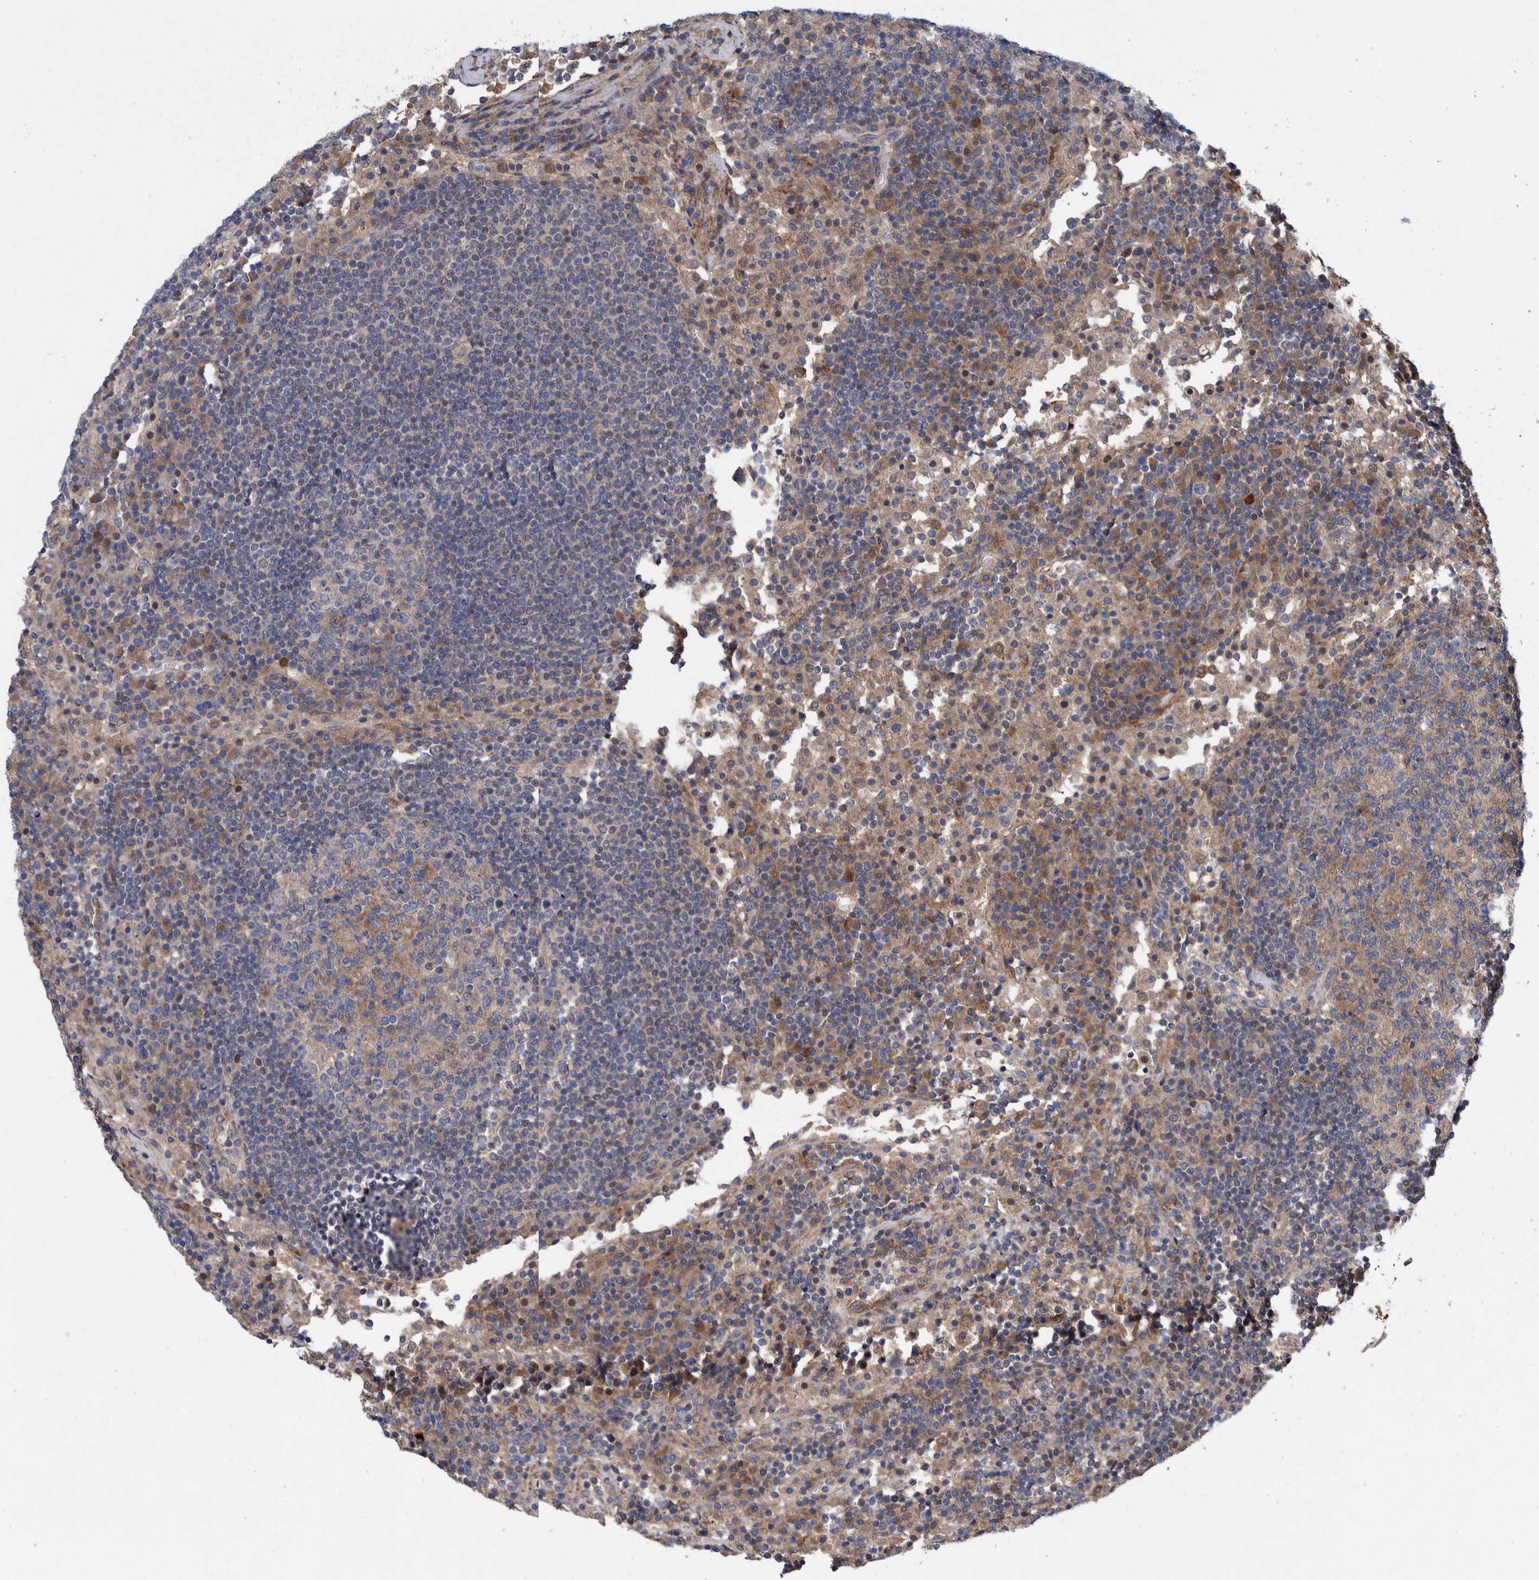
{"staining": {"intensity": "weak", "quantity": "25%-75%", "location": "cytoplasmic/membranous"}, "tissue": "lymph node", "cell_type": "Germinal center cells", "image_type": "normal", "snomed": [{"axis": "morphology", "description": "Normal tissue, NOS"}, {"axis": "topography", "description": "Lymph node"}], "caption": "Immunohistochemical staining of unremarkable human lymph node shows weak cytoplasmic/membranous protein staining in about 25%-75% of germinal center cells.", "gene": "PIK3R6", "patient": {"sex": "female", "age": 53}}